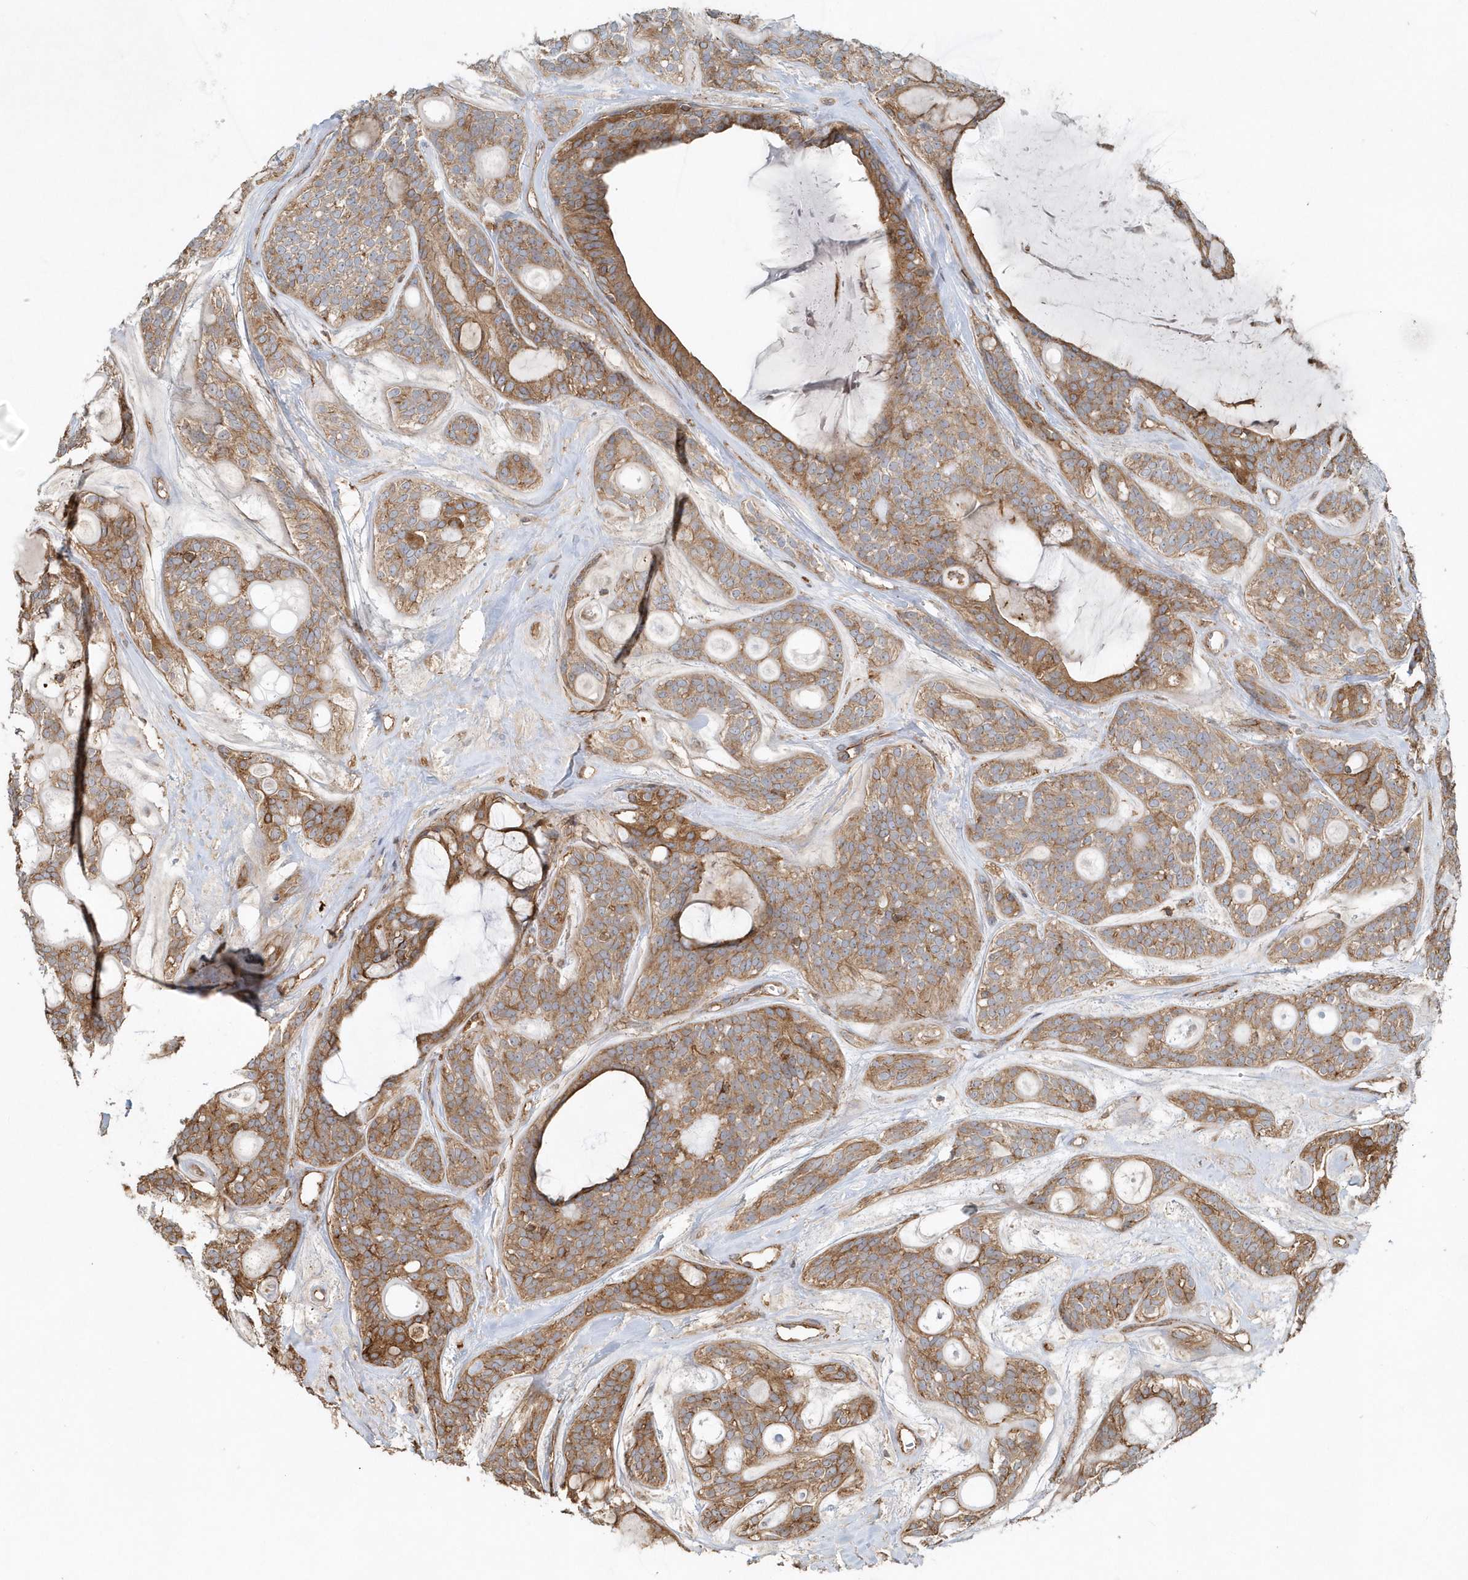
{"staining": {"intensity": "moderate", "quantity": ">75%", "location": "cytoplasmic/membranous"}, "tissue": "head and neck cancer", "cell_type": "Tumor cells", "image_type": "cancer", "snomed": [{"axis": "morphology", "description": "Adenocarcinoma, NOS"}, {"axis": "topography", "description": "Head-Neck"}], "caption": "Head and neck cancer stained for a protein exhibits moderate cytoplasmic/membranous positivity in tumor cells.", "gene": "MMUT", "patient": {"sex": "male", "age": 66}}